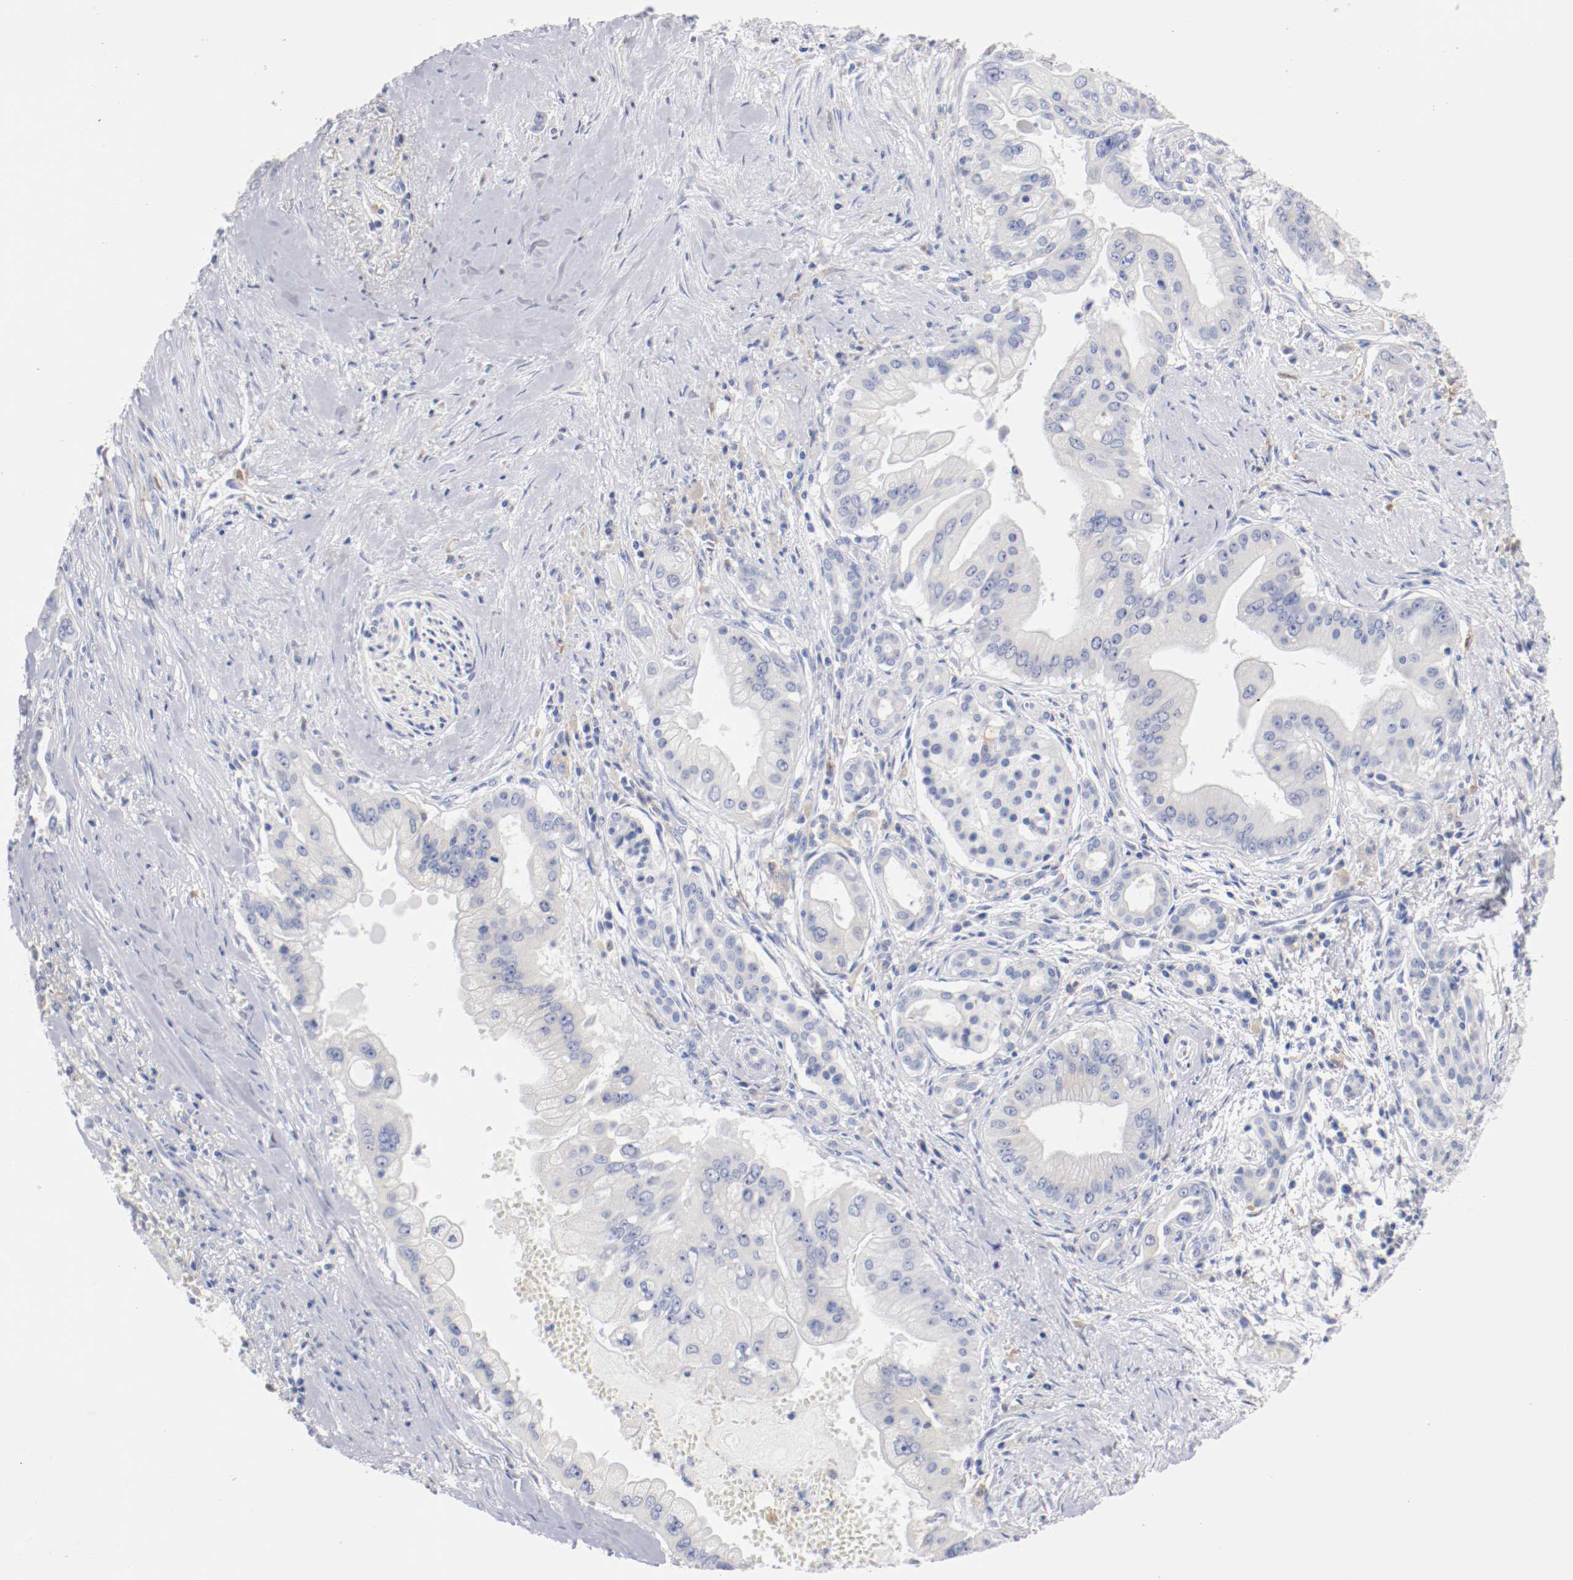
{"staining": {"intensity": "weak", "quantity": "<25%", "location": "cytoplasmic/membranous"}, "tissue": "pancreatic cancer", "cell_type": "Tumor cells", "image_type": "cancer", "snomed": [{"axis": "morphology", "description": "Adenocarcinoma, NOS"}, {"axis": "topography", "description": "Pancreas"}], "caption": "Protein analysis of pancreatic cancer (adenocarcinoma) demonstrates no significant positivity in tumor cells.", "gene": "FGFBP1", "patient": {"sex": "male", "age": 59}}